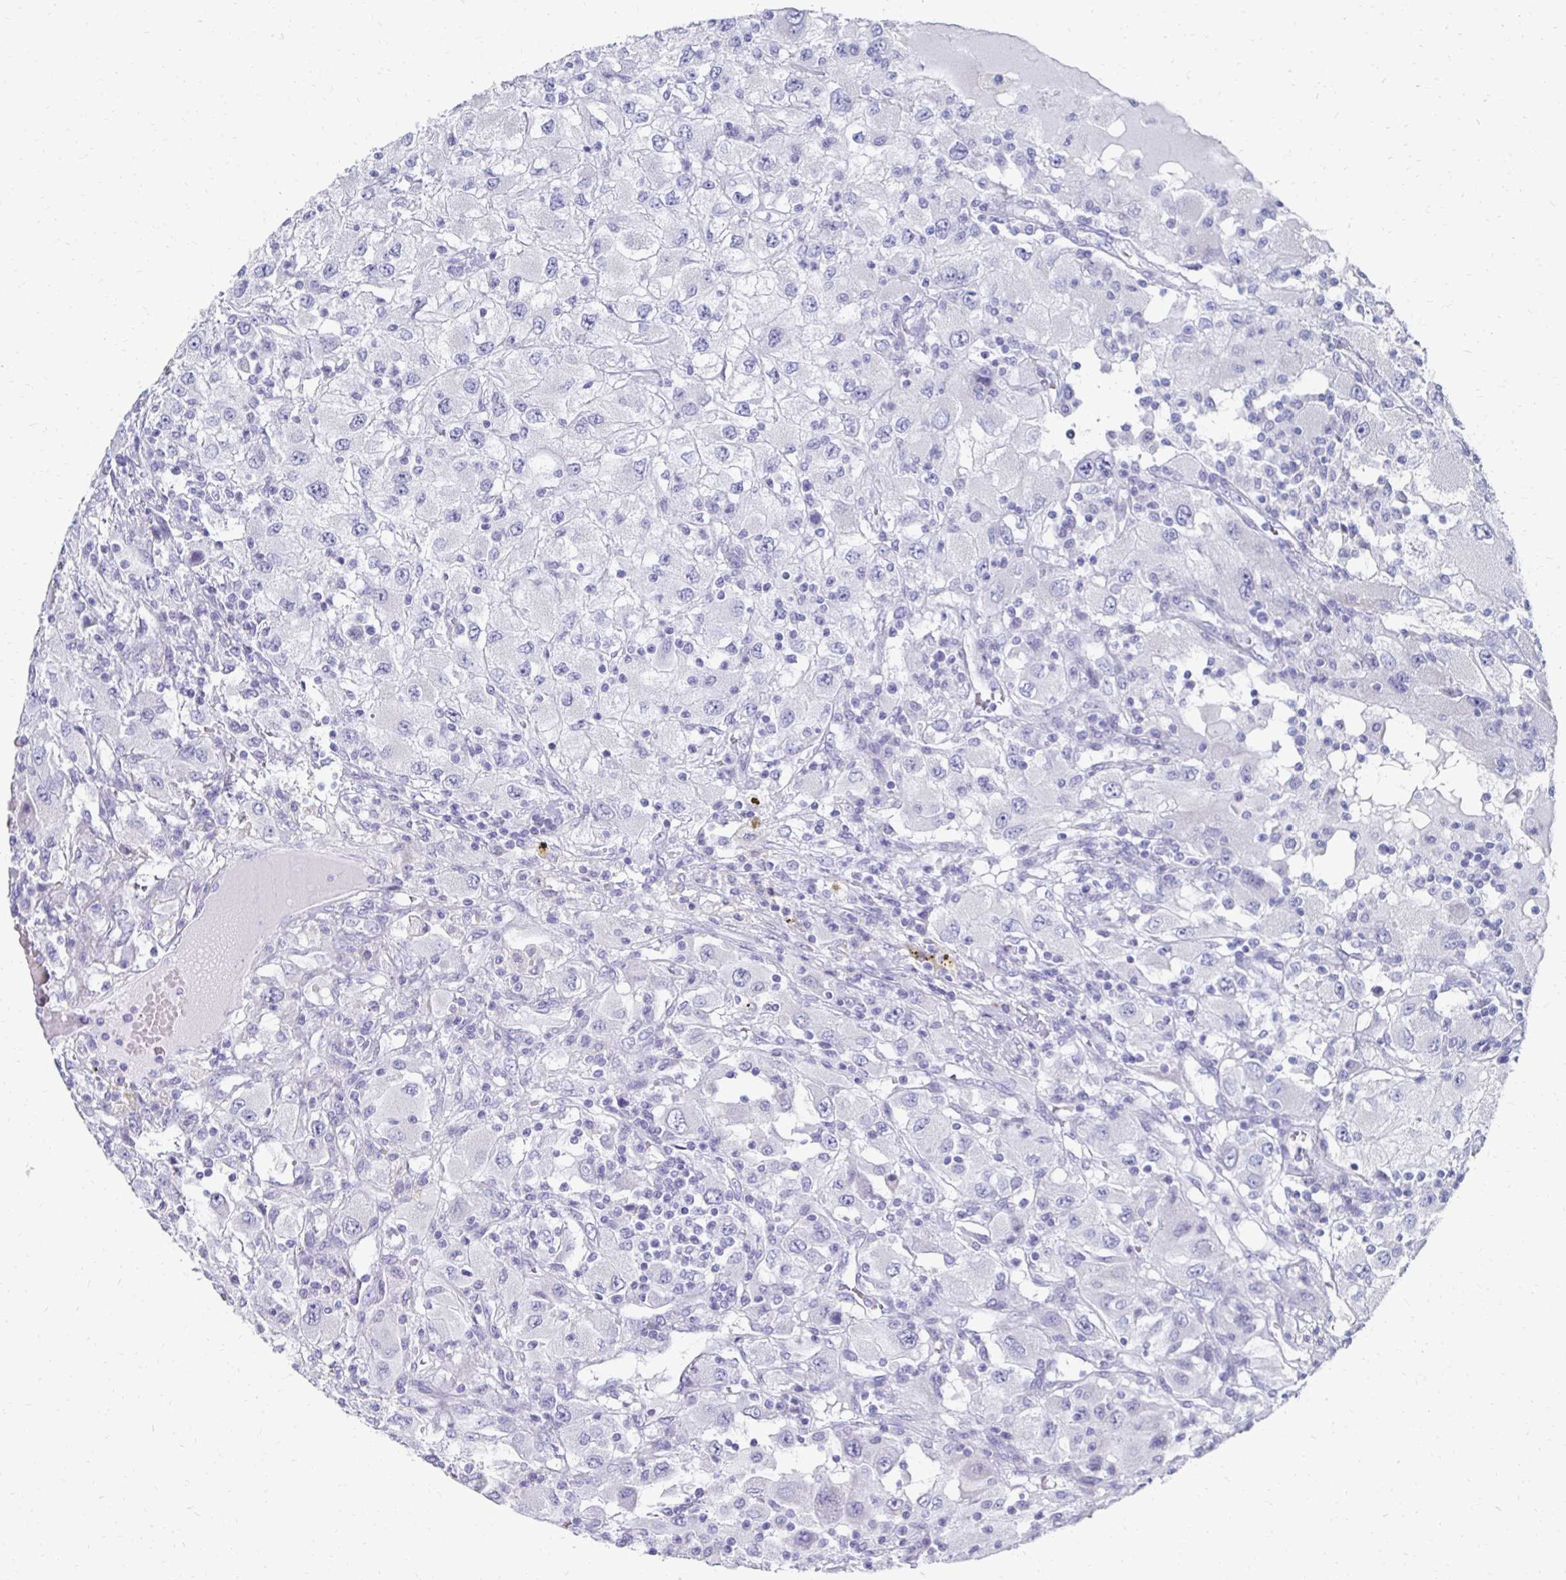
{"staining": {"intensity": "negative", "quantity": "none", "location": "none"}, "tissue": "renal cancer", "cell_type": "Tumor cells", "image_type": "cancer", "snomed": [{"axis": "morphology", "description": "Adenocarcinoma, NOS"}, {"axis": "topography", "description": "Kidney"}], "caption": "The IHC histopathology image has no significant staining in tumor cells of adenocarcinoma (renal) tissue.", "gene": "SYCP3", "patient": {"sex": "female", "age": 67}}